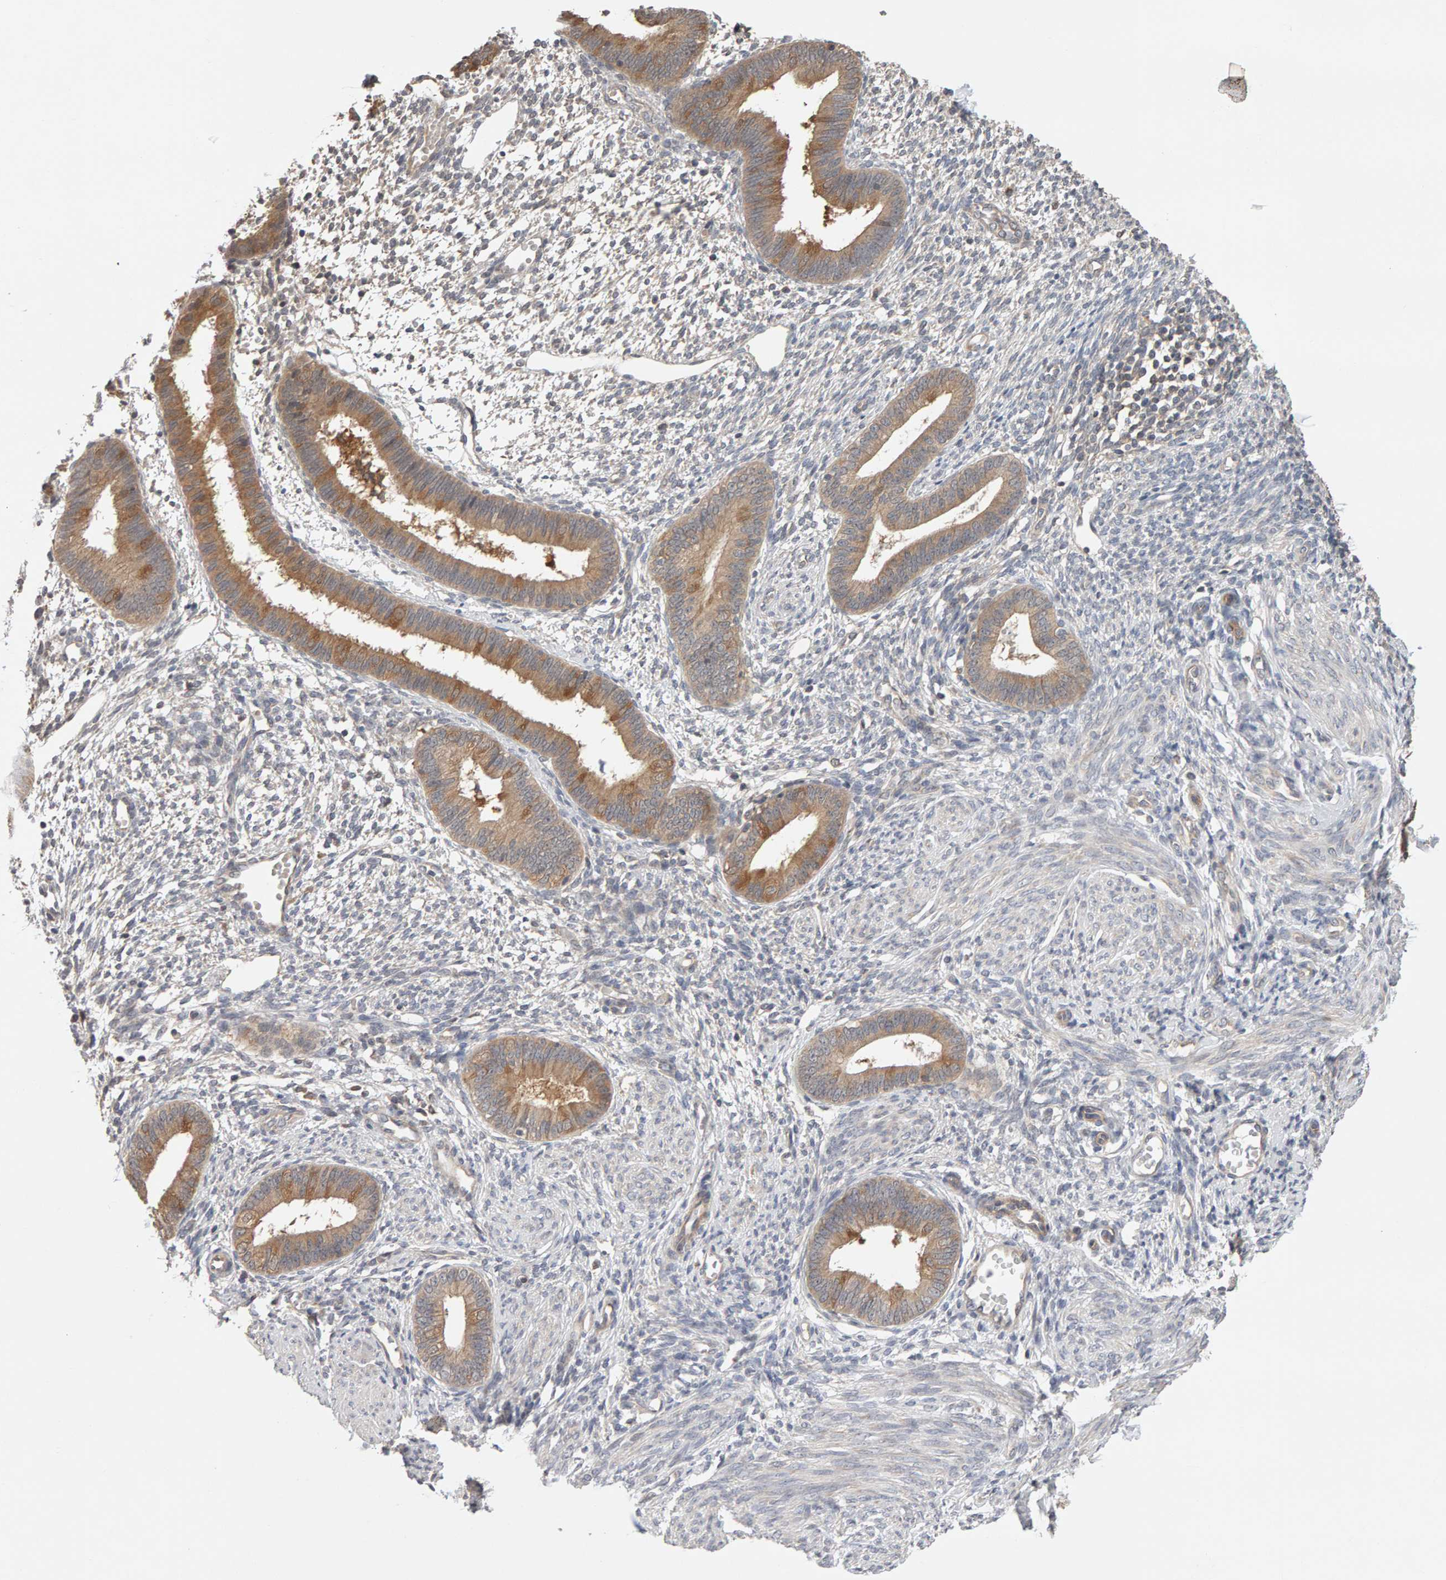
{"staining": {"intensity": "negative", "quantity": "none", "location": "none"}, "tissue": "endometrium", "cell_type": "Cells in endometrial stroma", "image_type": "normal", "snomed": [{"axis": "morphology", "description": "Normal tissue, NOS"}, {"axis": "topography", "description": "Endometrium"}], "caption": "This is an IHC image of normal human endometrium. There is no expression in cells in endometrial stroma.", "gene": "DNAJC7", "patient": {"sex": "female", "age": 46}}